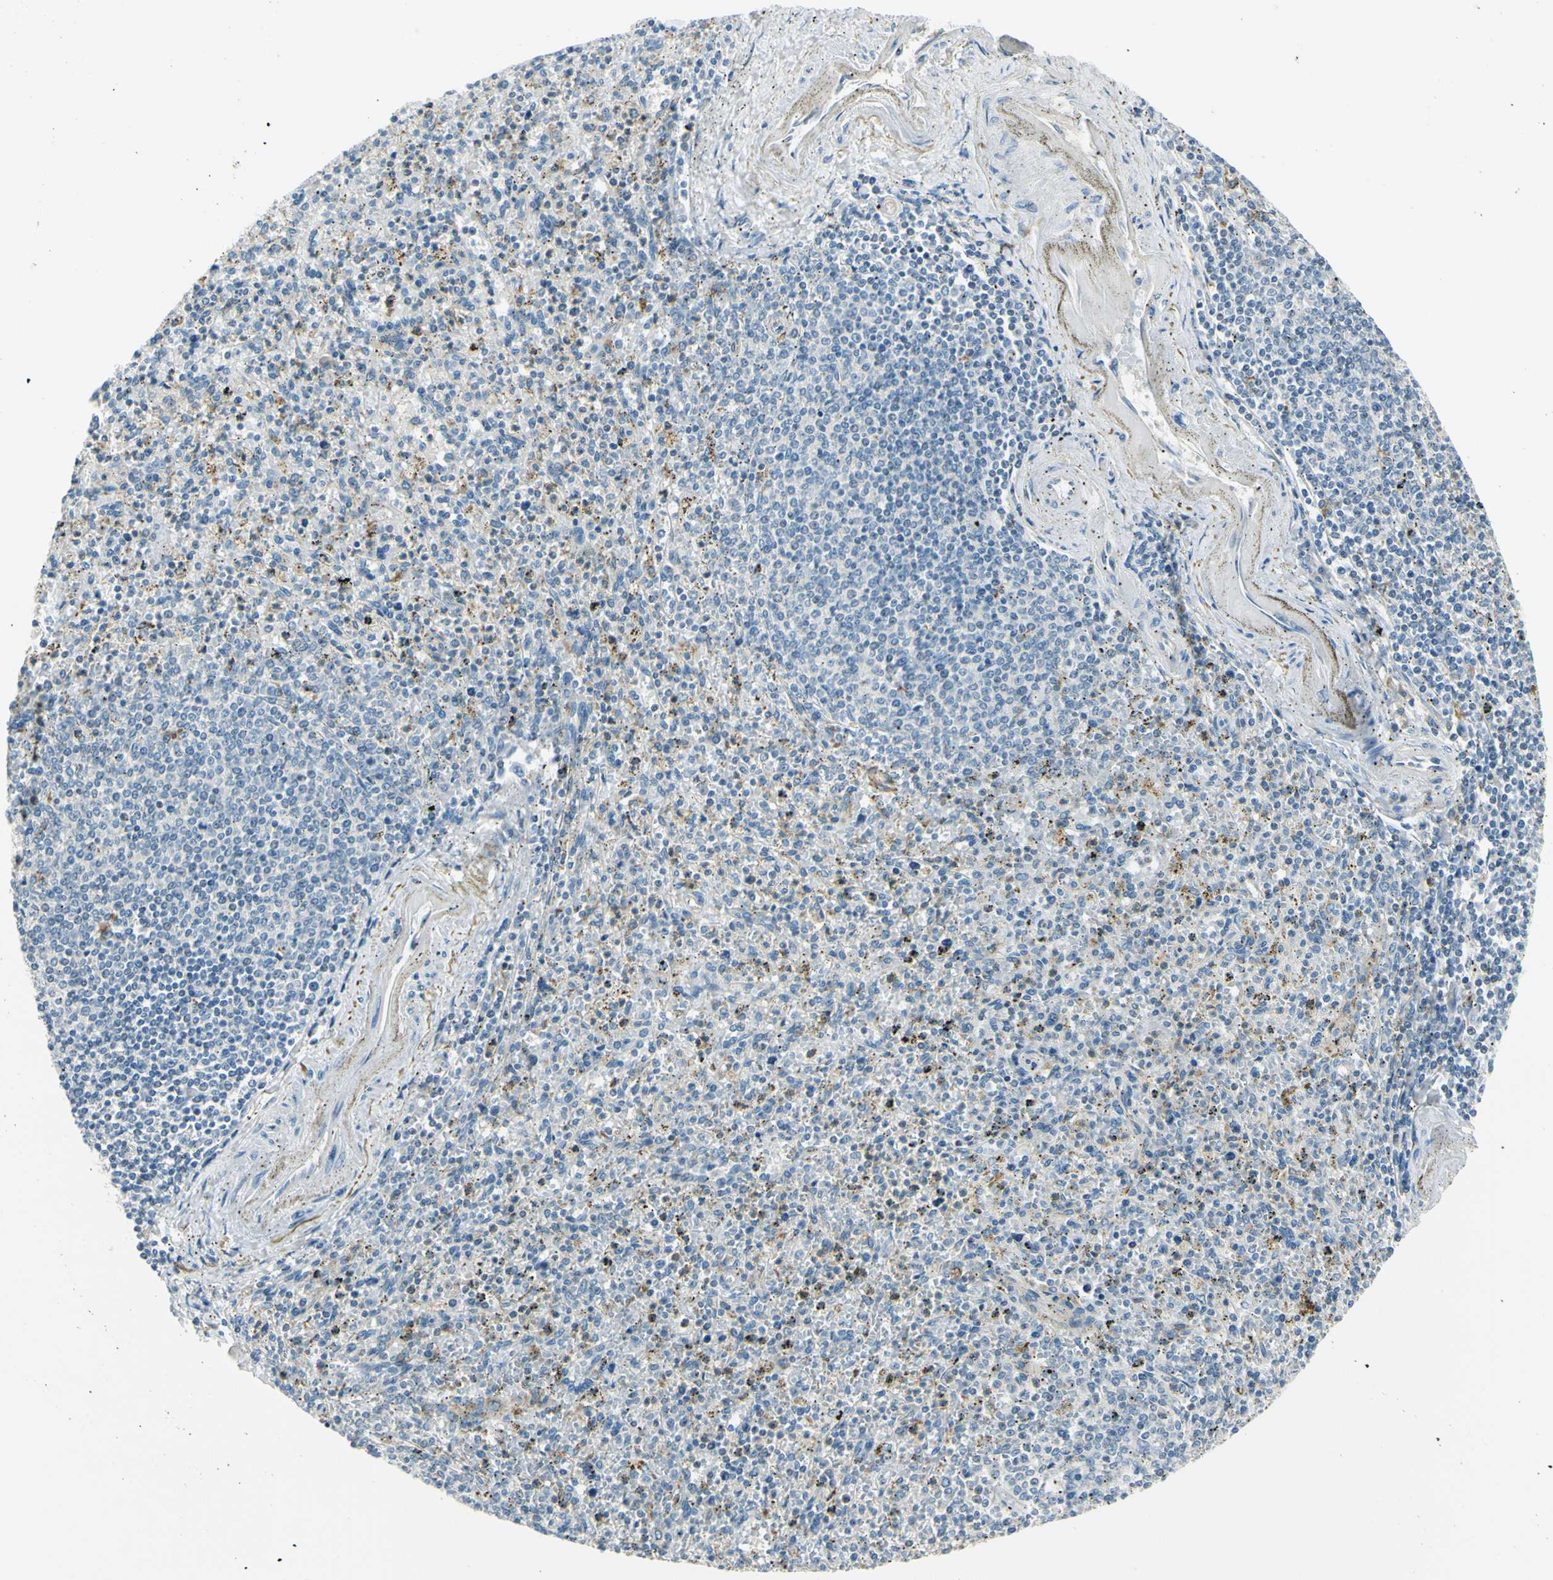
{"staining": {"intensity": "weak", "quantity": "<25%", "location": "cytoplasmic/membranous"}, "tissue": "spleen", "cell_type": "Cells in red pulp", "image_type": "normal", "snomed": [{"axis": "morphology", "description": "Normal tissue, NOS"}, {"axis": "topography", "description": "Spleen"}], "caption": "A high-resolution photomicrograph shows IHC staining of normal spleen, which exhibits no significant staining in cells in red pulp. (DAB IHC with hematoxylin counter stain).", "gene": "LAMA3", "patient": {"sex": "male", "age": 72}}